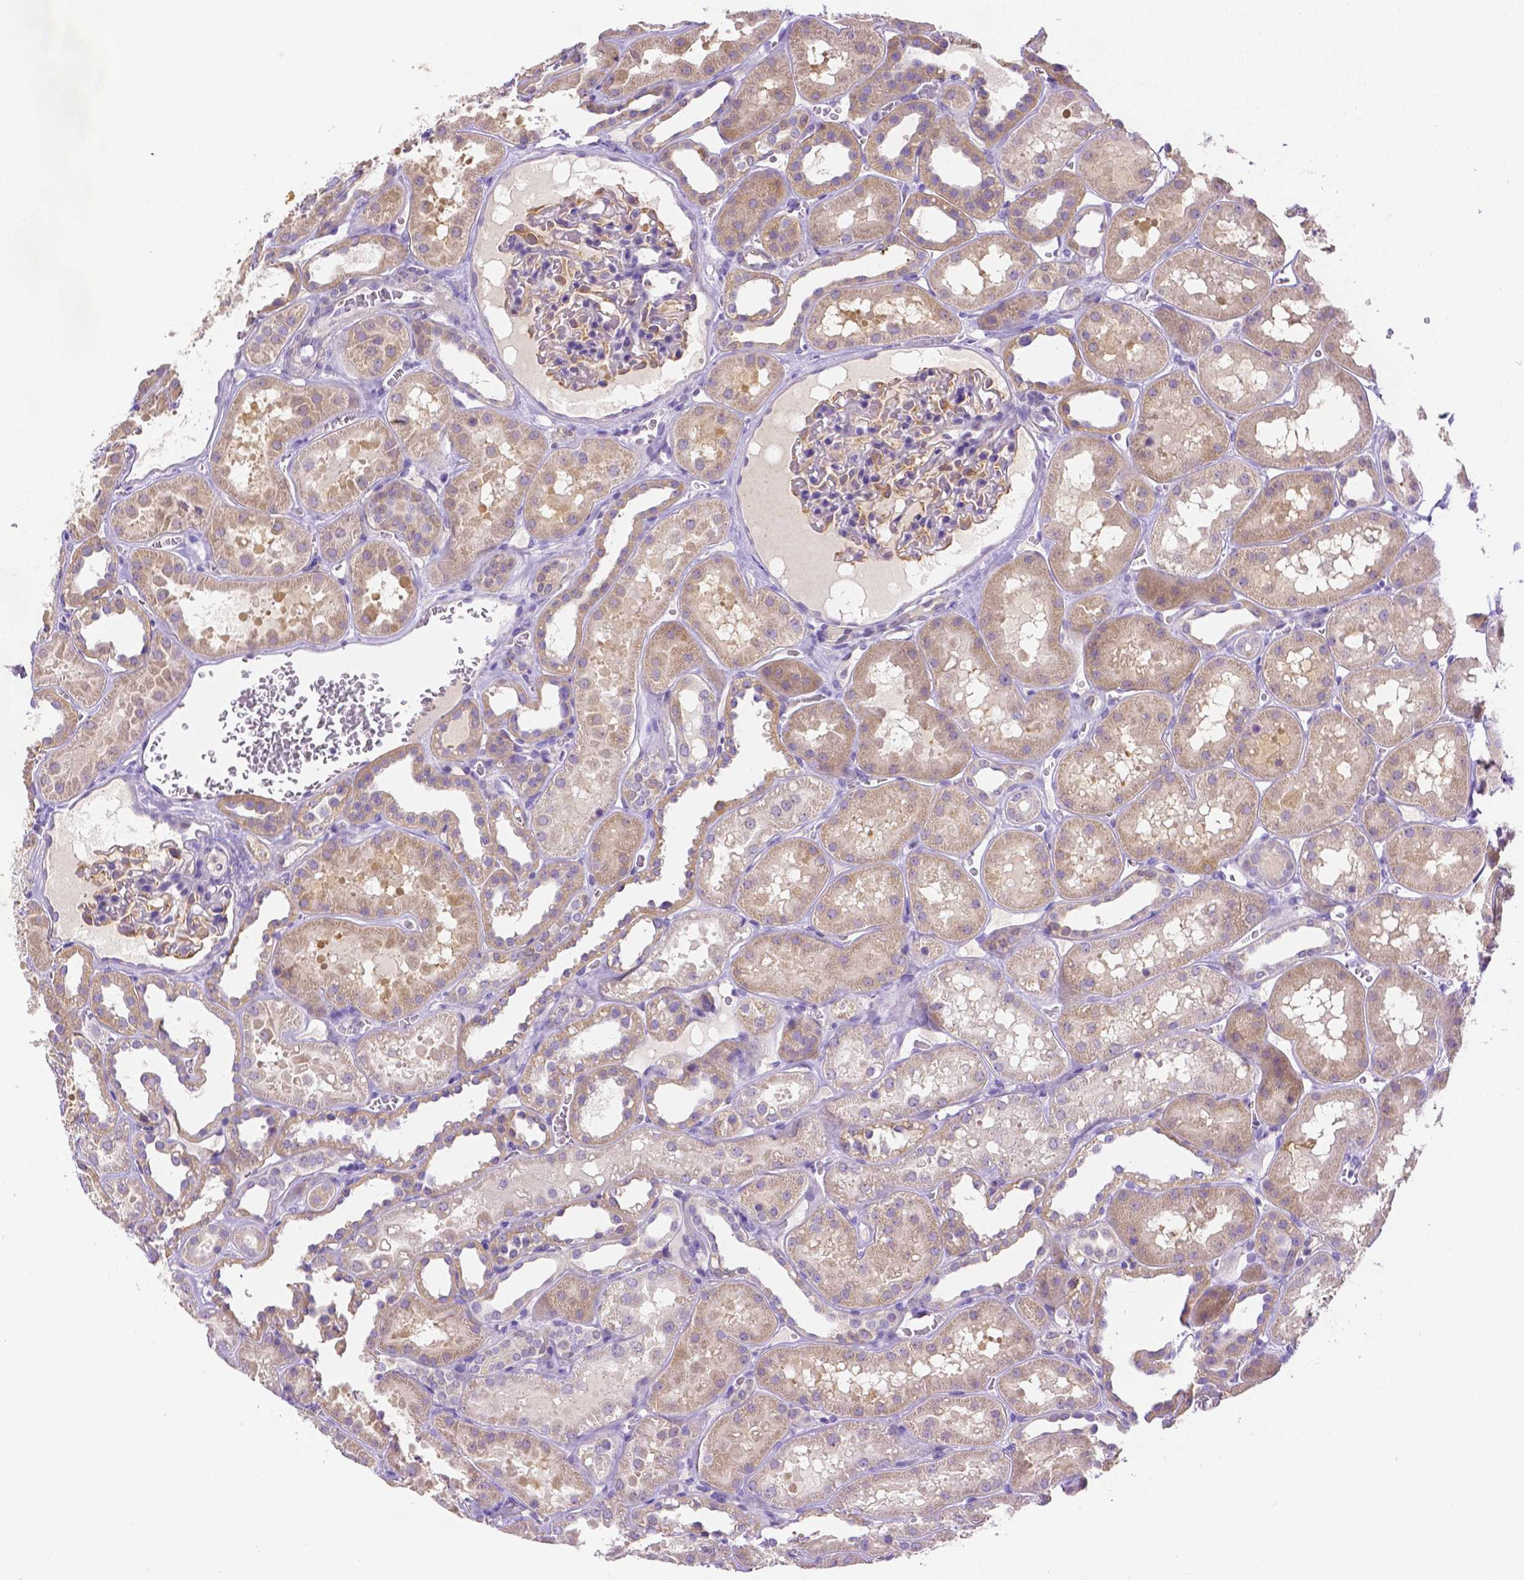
{"staining": {"intensity": "negative", "quantity": "none", "location": "none"}, "tissue": "kidney", "cell_type": "Cells in glomeruli", "image_type": "normal", "snomed": [{"axis": "morphology", "description": "Normal tissue, NOS"}, {"axis": "topography", "description": "Kidney"}], "caption": "High power microscopy photomicrograph of an IHC image of normal kidney, revealing no significant positivity in cells in glomeruli. (DAB (3,3'-diaminobenzidine) immunohistochemistry (IHC) with hematoxylin counter stain).", "gene": "NXPH2", "patient": {"sex": "female", "age": 41}}